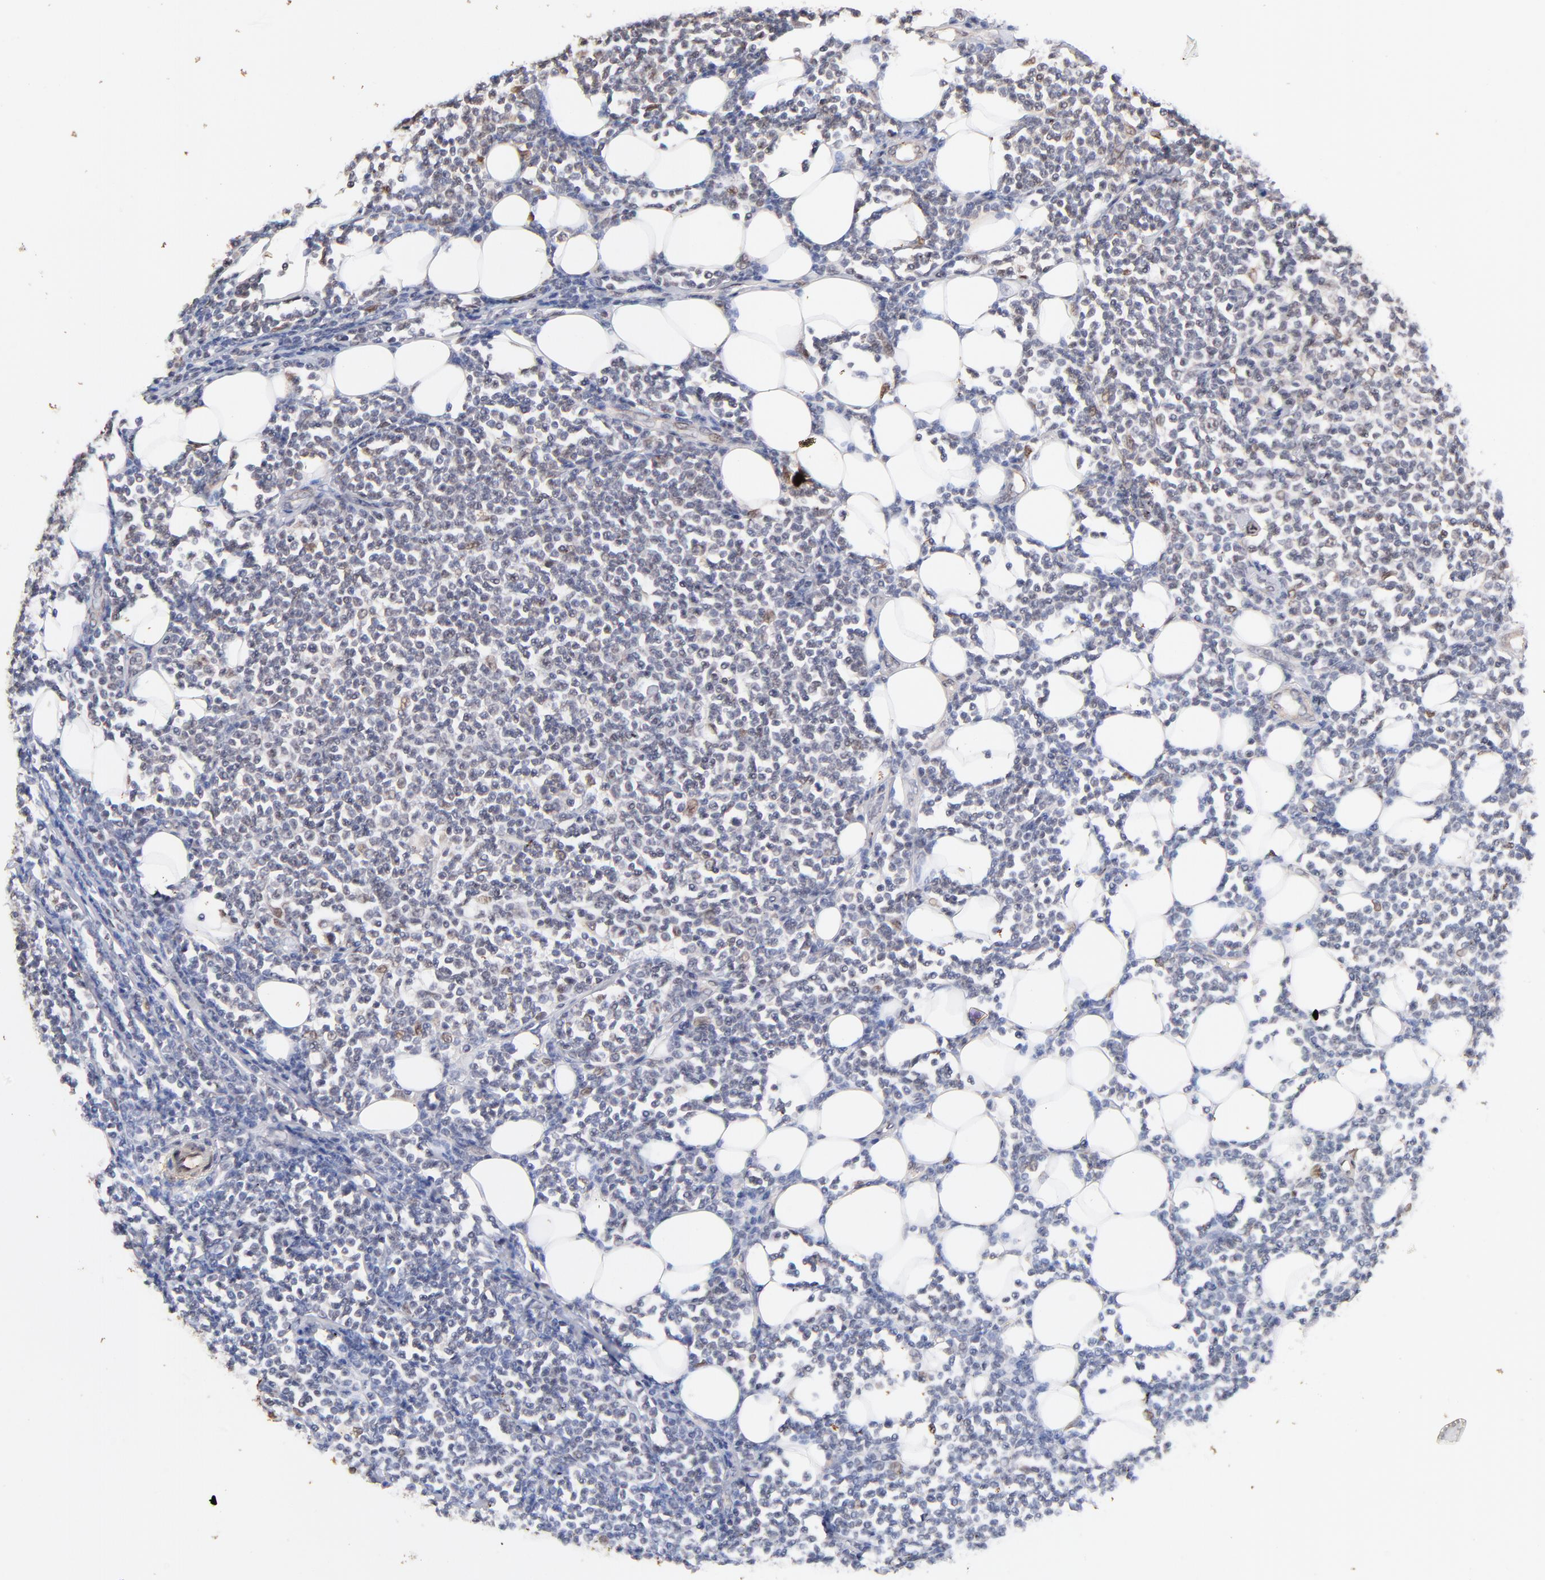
{"staining": {"intensity": "weak", "quantity": "<25%", "location": "nuclear"}, "tissue": "lymphoma", "cell_type": "Tumor cells", "image_type": "cancer", "snomed": [{"axis": "morphology", "description": "Malignant lymphoma, non-Hodgkin's type, Low grade"}, {"axis": "topography", "description": "Soft tissue"}], "caption": "Lymphoma was stained to show a protein in brown. There is no significant positivity in tumor cells. (DAB (3,3'-diaminobenzidine) IHC, high magnification).", "gene": "ZFP92", "patient": {"sex": "male", "age": 92}}